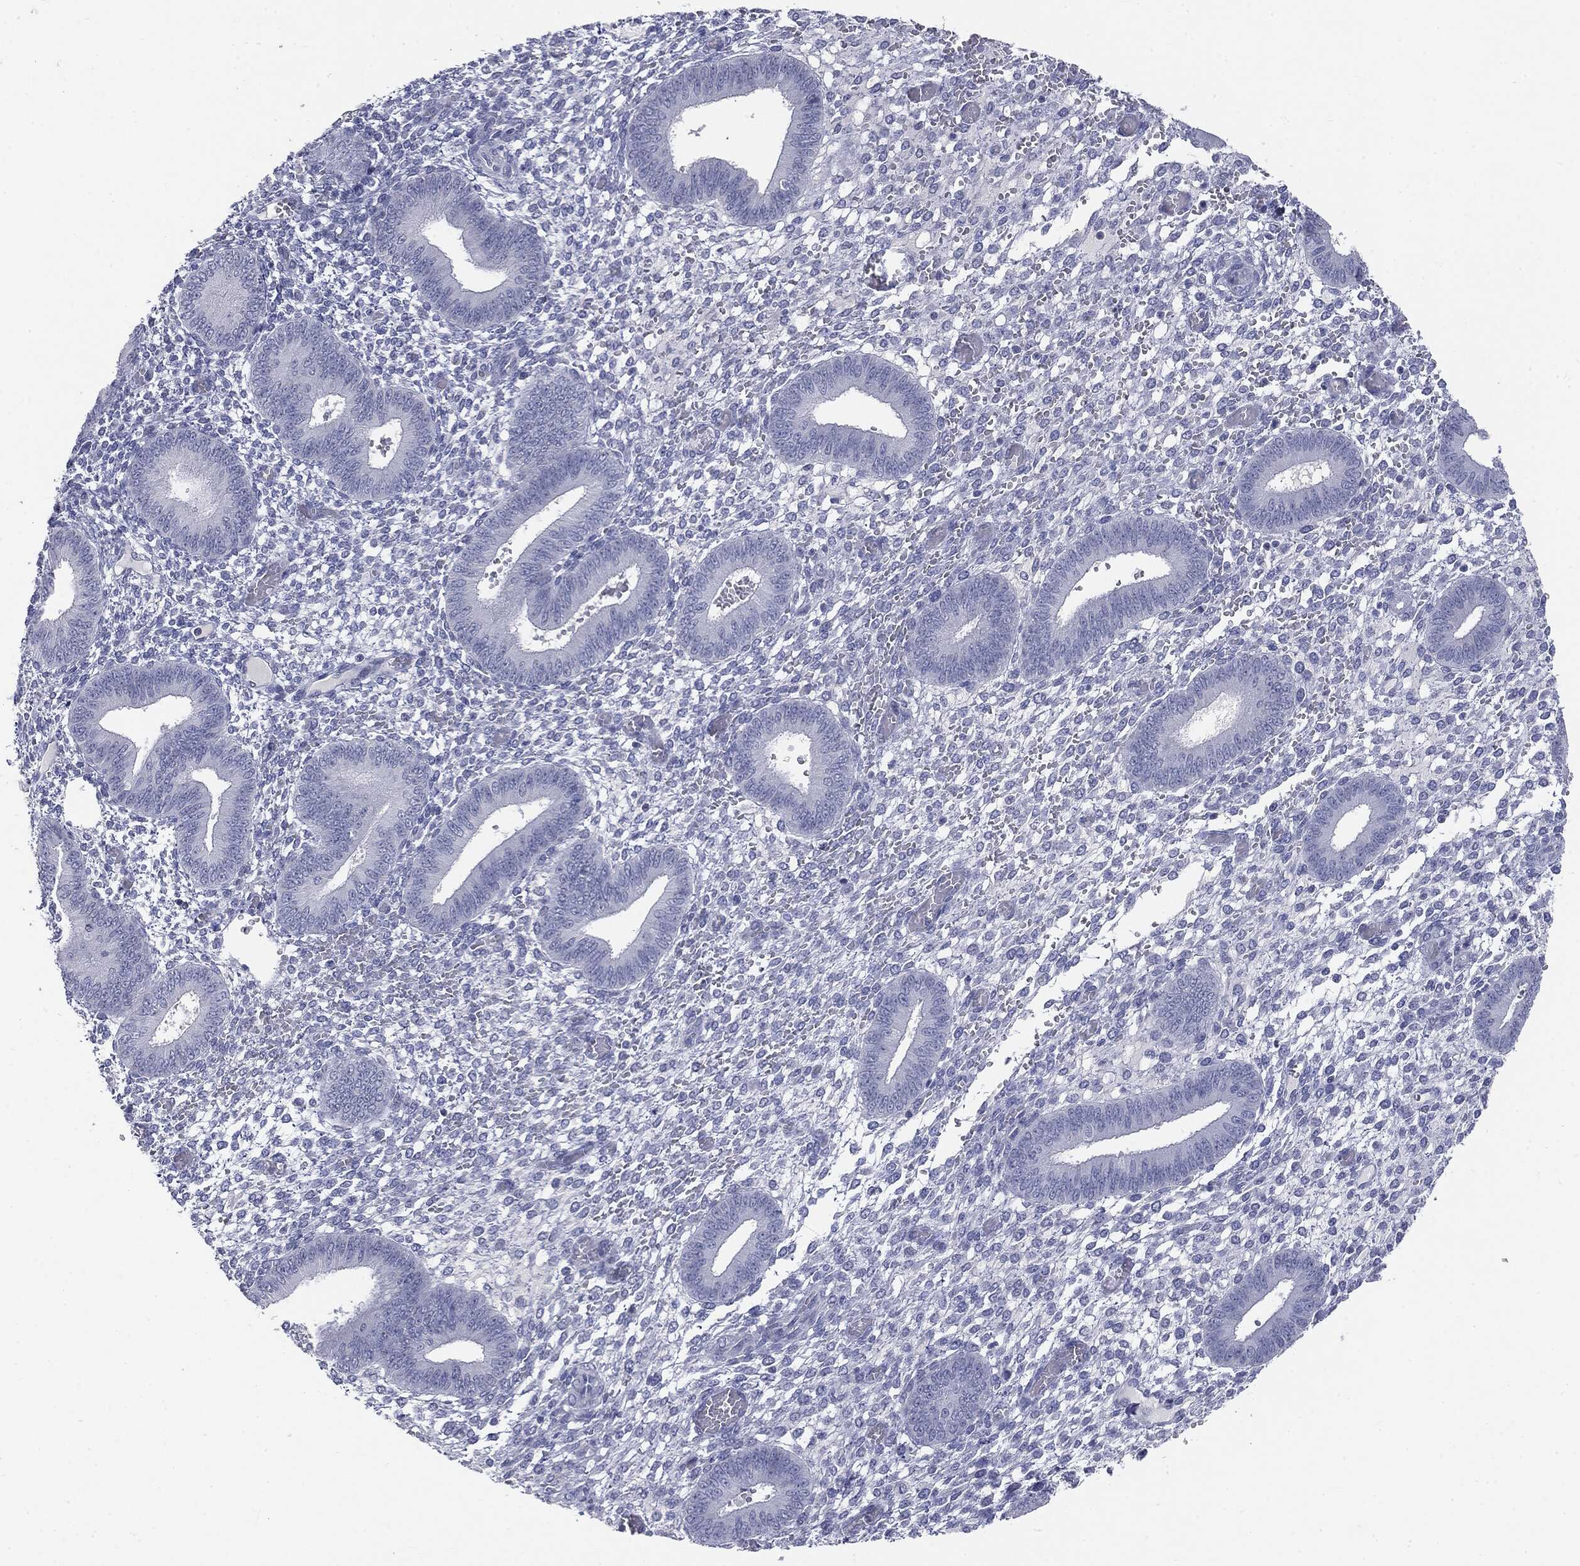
{"staining": {"intensity": "negative", "quantity": "none", "location": "none"}, "tissue": "endometrium", "cell_type": "Cells in endometrial stroma", "image_type": "normal", "snomed": [{"axis": "morphology", "description": "Normal tissue, NOS"}, {"axis": "topography", "description": "Endometrium"}], "caption": "High power microscopy photomicrograph of an immunohistochemistry image of unremarkable endometrium, revealing no significant positivity in cells in endometrial stroma. (DAB immunohistochemistry (IHC), high magnification).", "gene": "CGB1", "patient": {"sex": "female", "age": 42}}